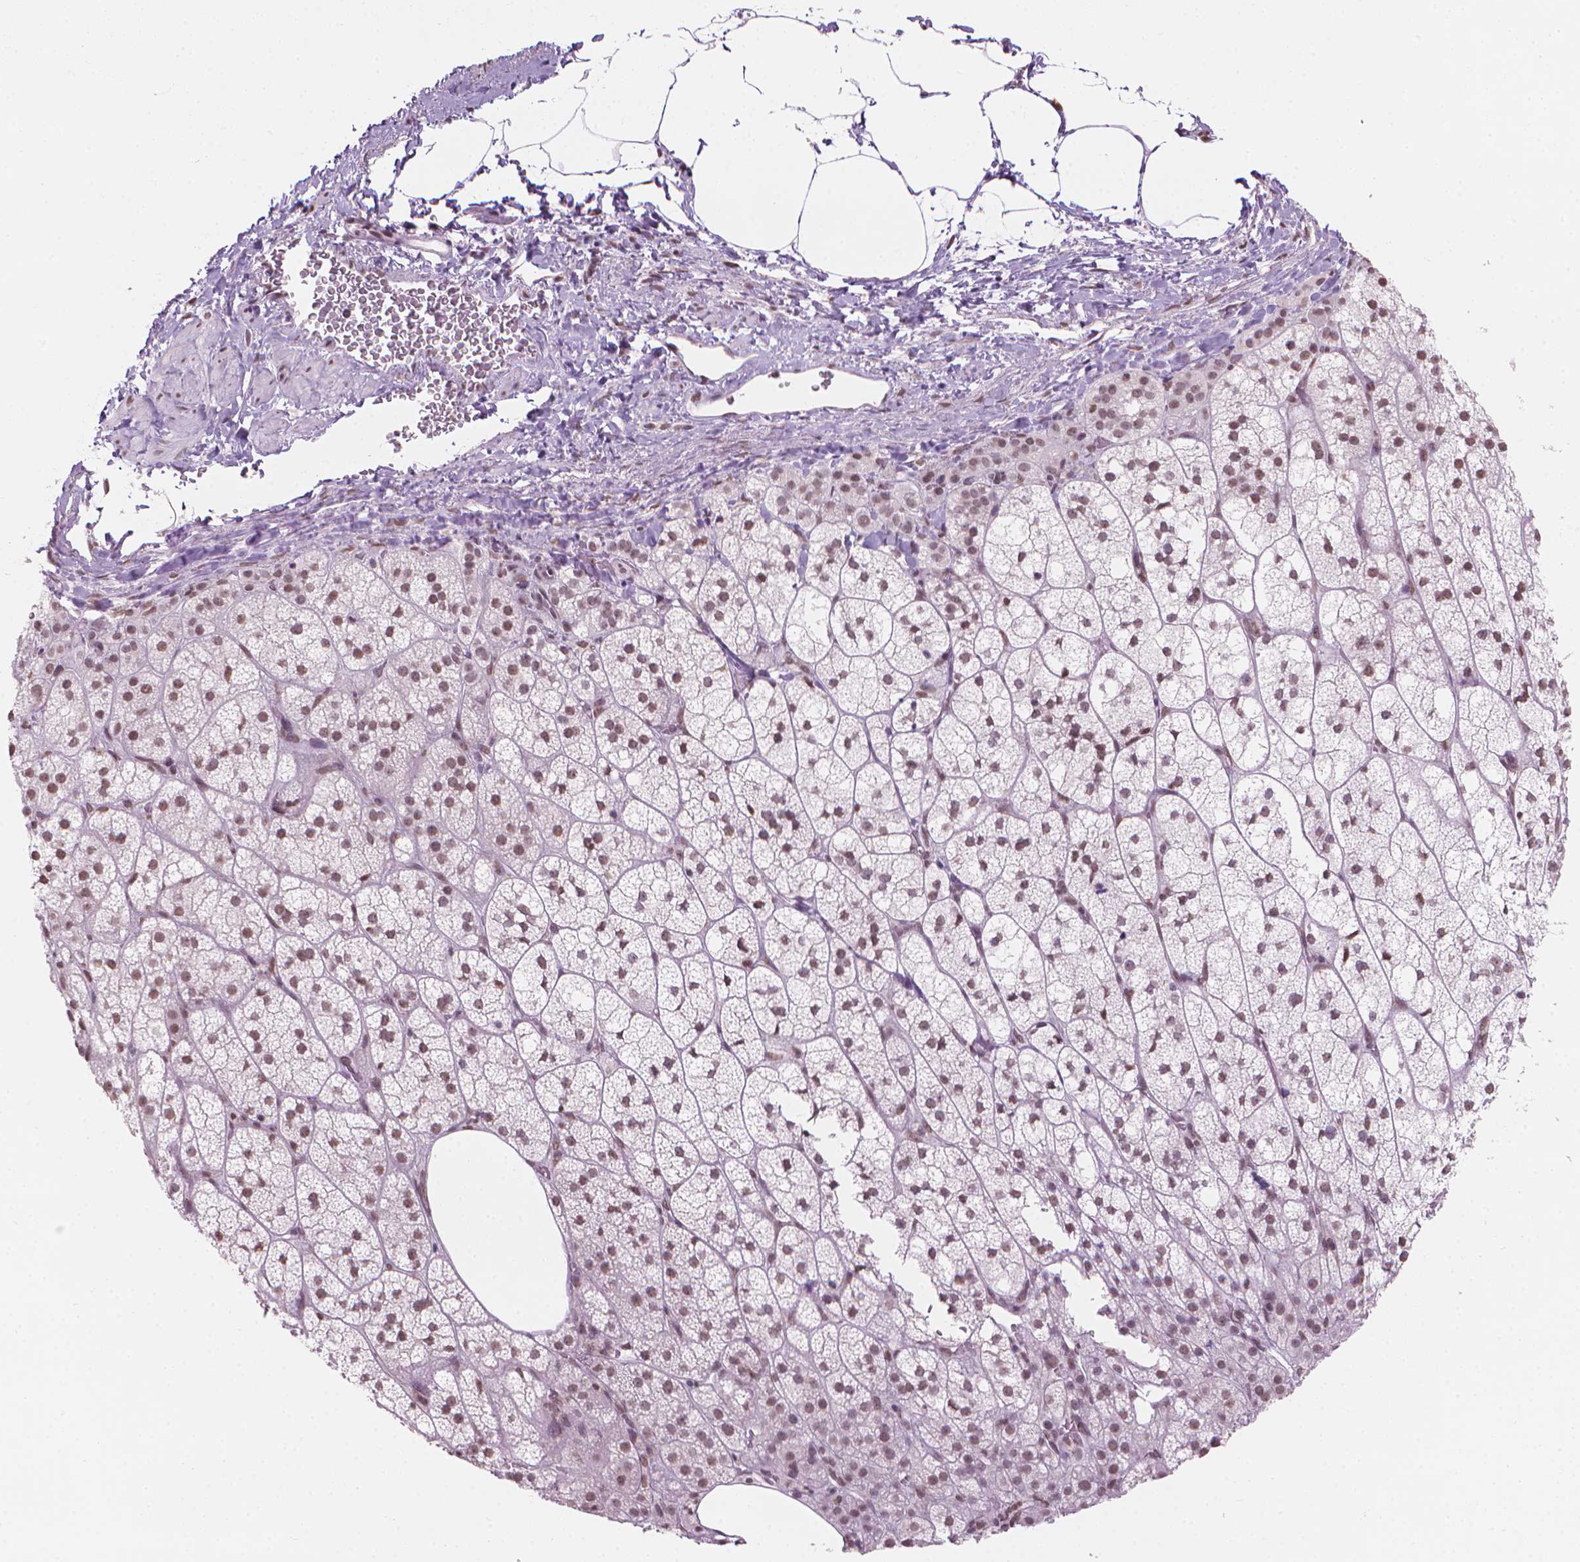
{"staining": {"intensity": "moderate", "quantity": ">75%", "location": "nuclear"}, "tissue": "adrenal gland", "cell_type": "Glandular cells", "image_type": "normal", "snomed": [{"axis": "morphology", "description": "Normal tissue, NOS"}, {"axis": "topography", "description": "Adrenal gland"}], "caption": "This micrograph demonstrates immunohistochemistry staining of unremarkable human adrenal gland, with medium moderate nuclear positivity in about >75% of glandular cells.", "gene": "PIAS2", "patient": {"sex": "female", "age": 60}}